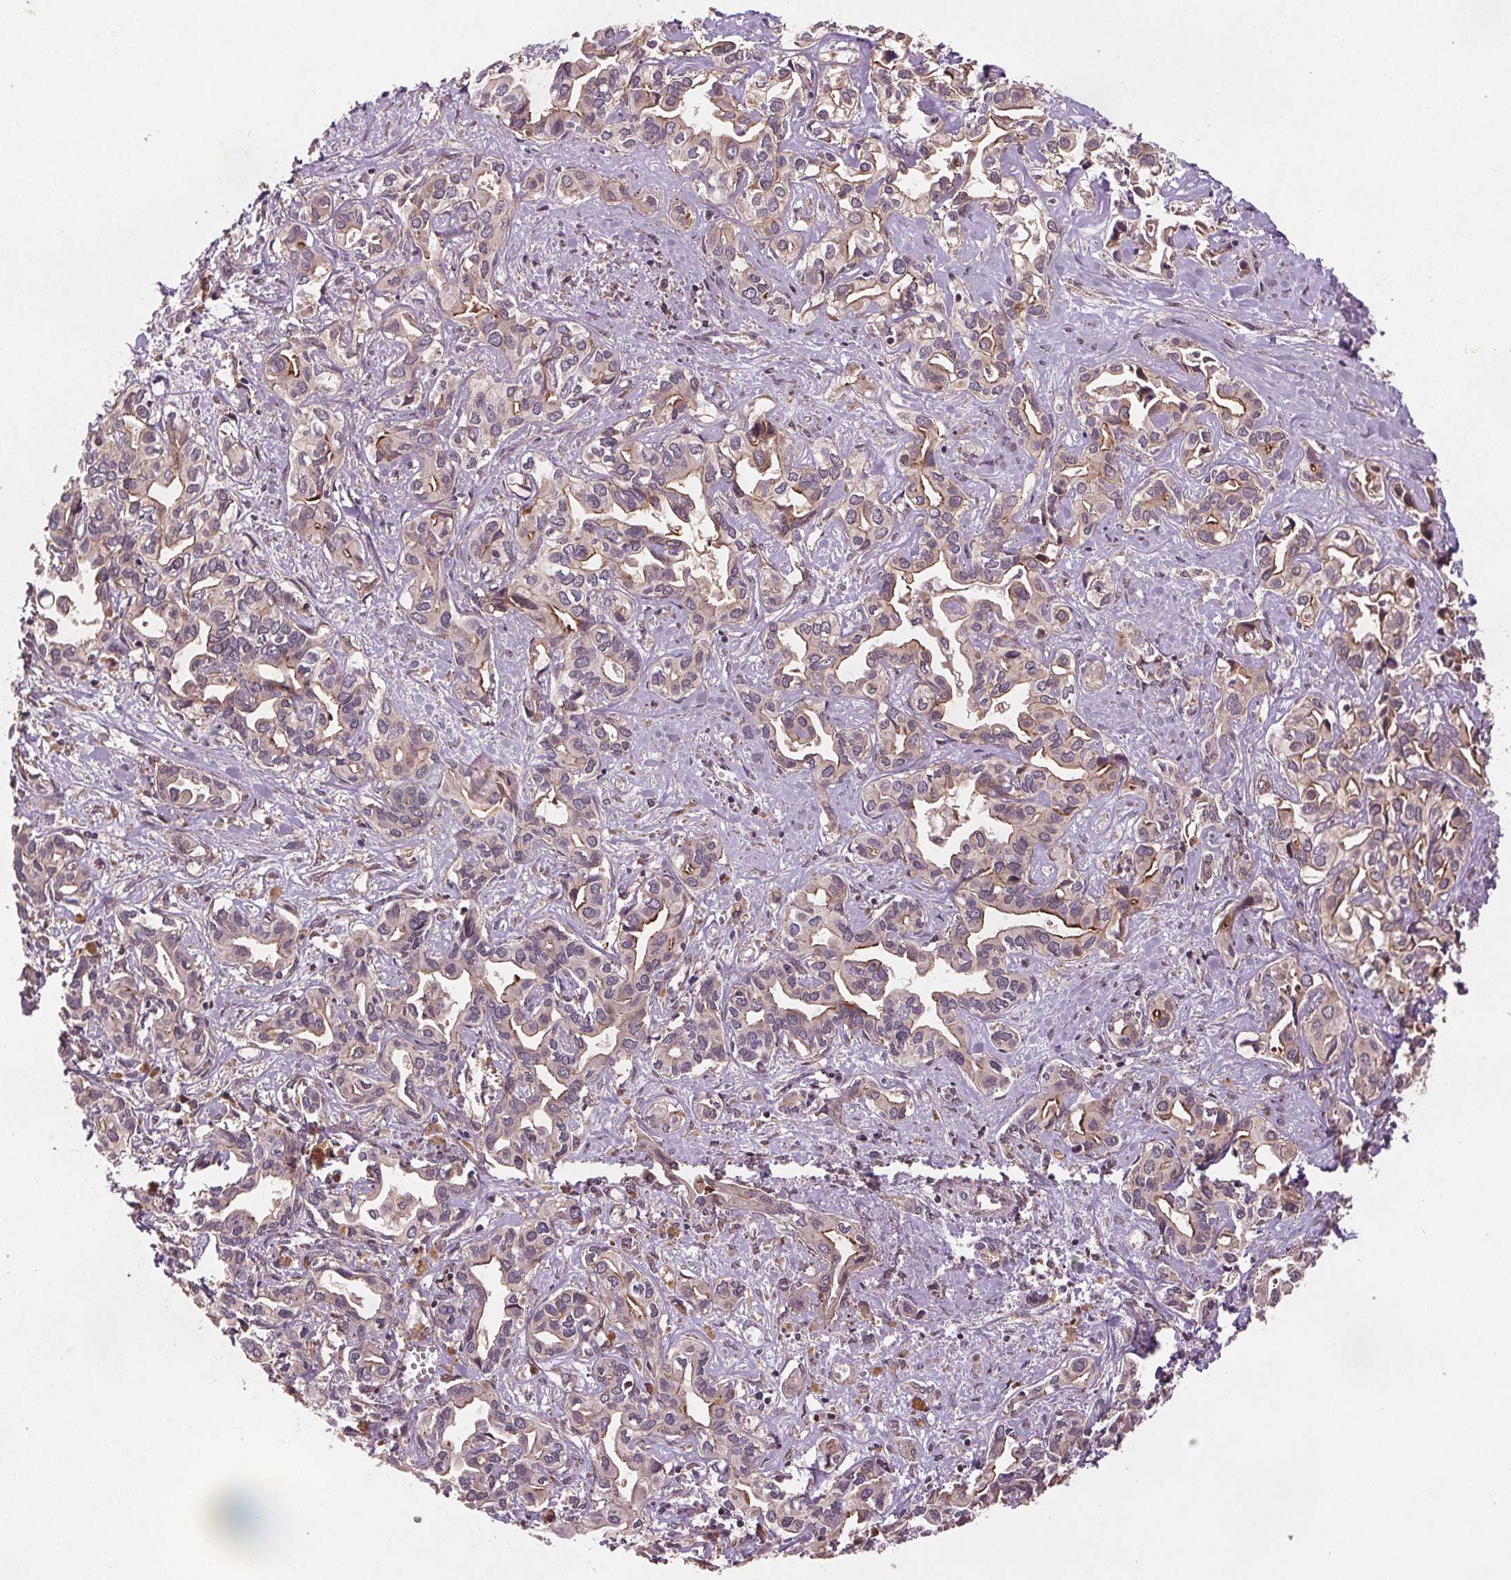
{"staining": {"intensity": "negative", "quantity": "none", "location": "none"}, "tissue": "liver cancer", "cell_type": "Tumor cells", "image_type": "cancer", "snomed": [{"axis": "morphology", "description": "Cholangiocarcinoma"}, {"axis": "topography", "description": "Liver"}], "caption": "Liver cancer stained for a protein using immunohistochemistry (IHC) demonstrates no positivity tumor cells.", "gene": "SEC14L2", "patient": {"sex": "female", "age": 64}}